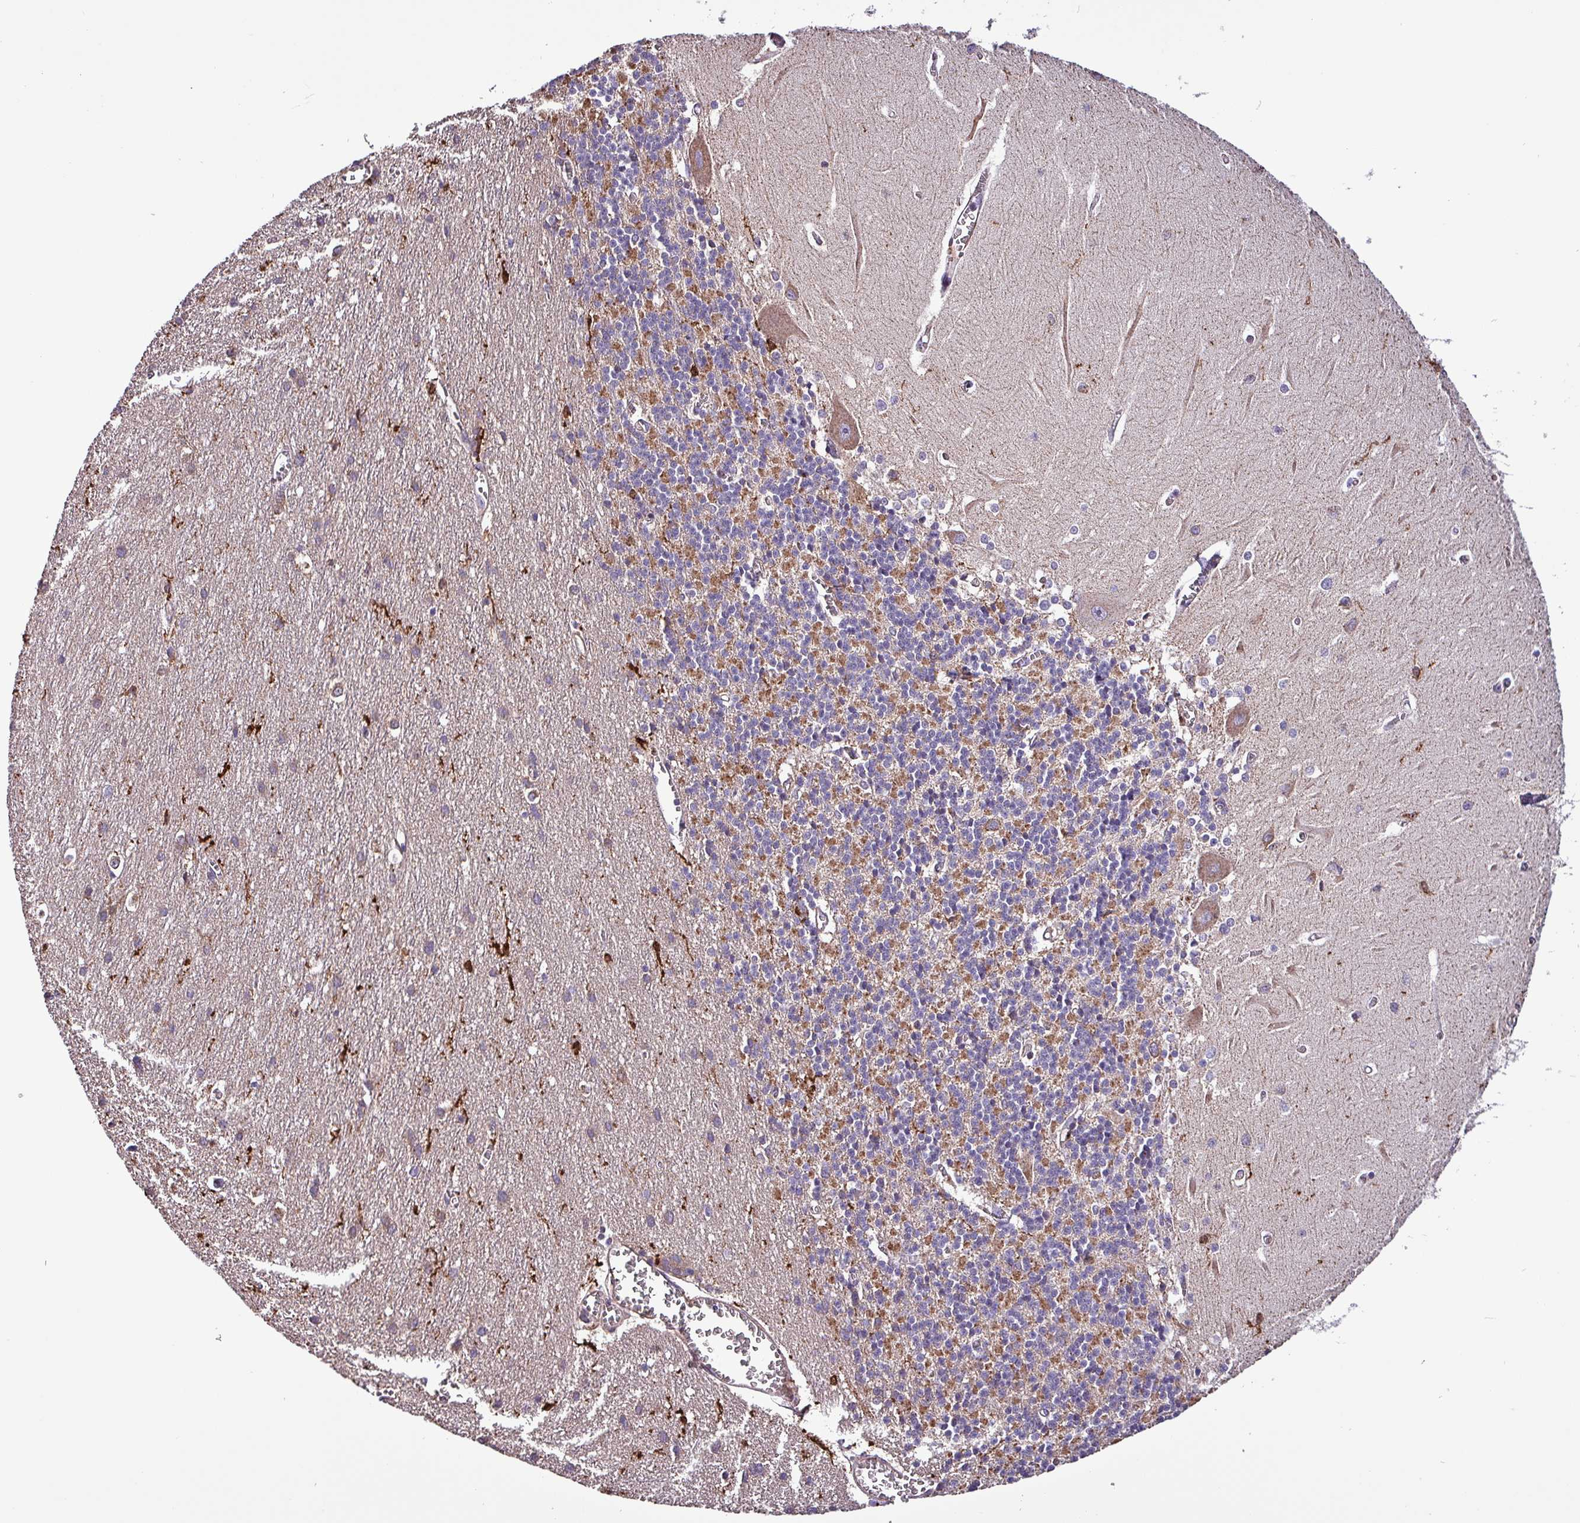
{"staining": {"intensity": "moderate", "quantity": "<25%", "location": "cytoplasmic/membranous"}, "tissue": "cerebellum", "cell_type": "Cells in granular layer", "image_type": "normal", "snomed": [{"axis": "morphology", "description": "Normal tissue, NOS"}, {"axis": "topography", "description": "Cerebellum"}], "caption": "Immunohistochemical staining of normal cerebellum demonstrates moderate cytoplasmic/membranous protein positivity in approximately <25% of cells in granular layer.", "gene": "SCIN", "patient": {"sex": "male", "age": 37}}